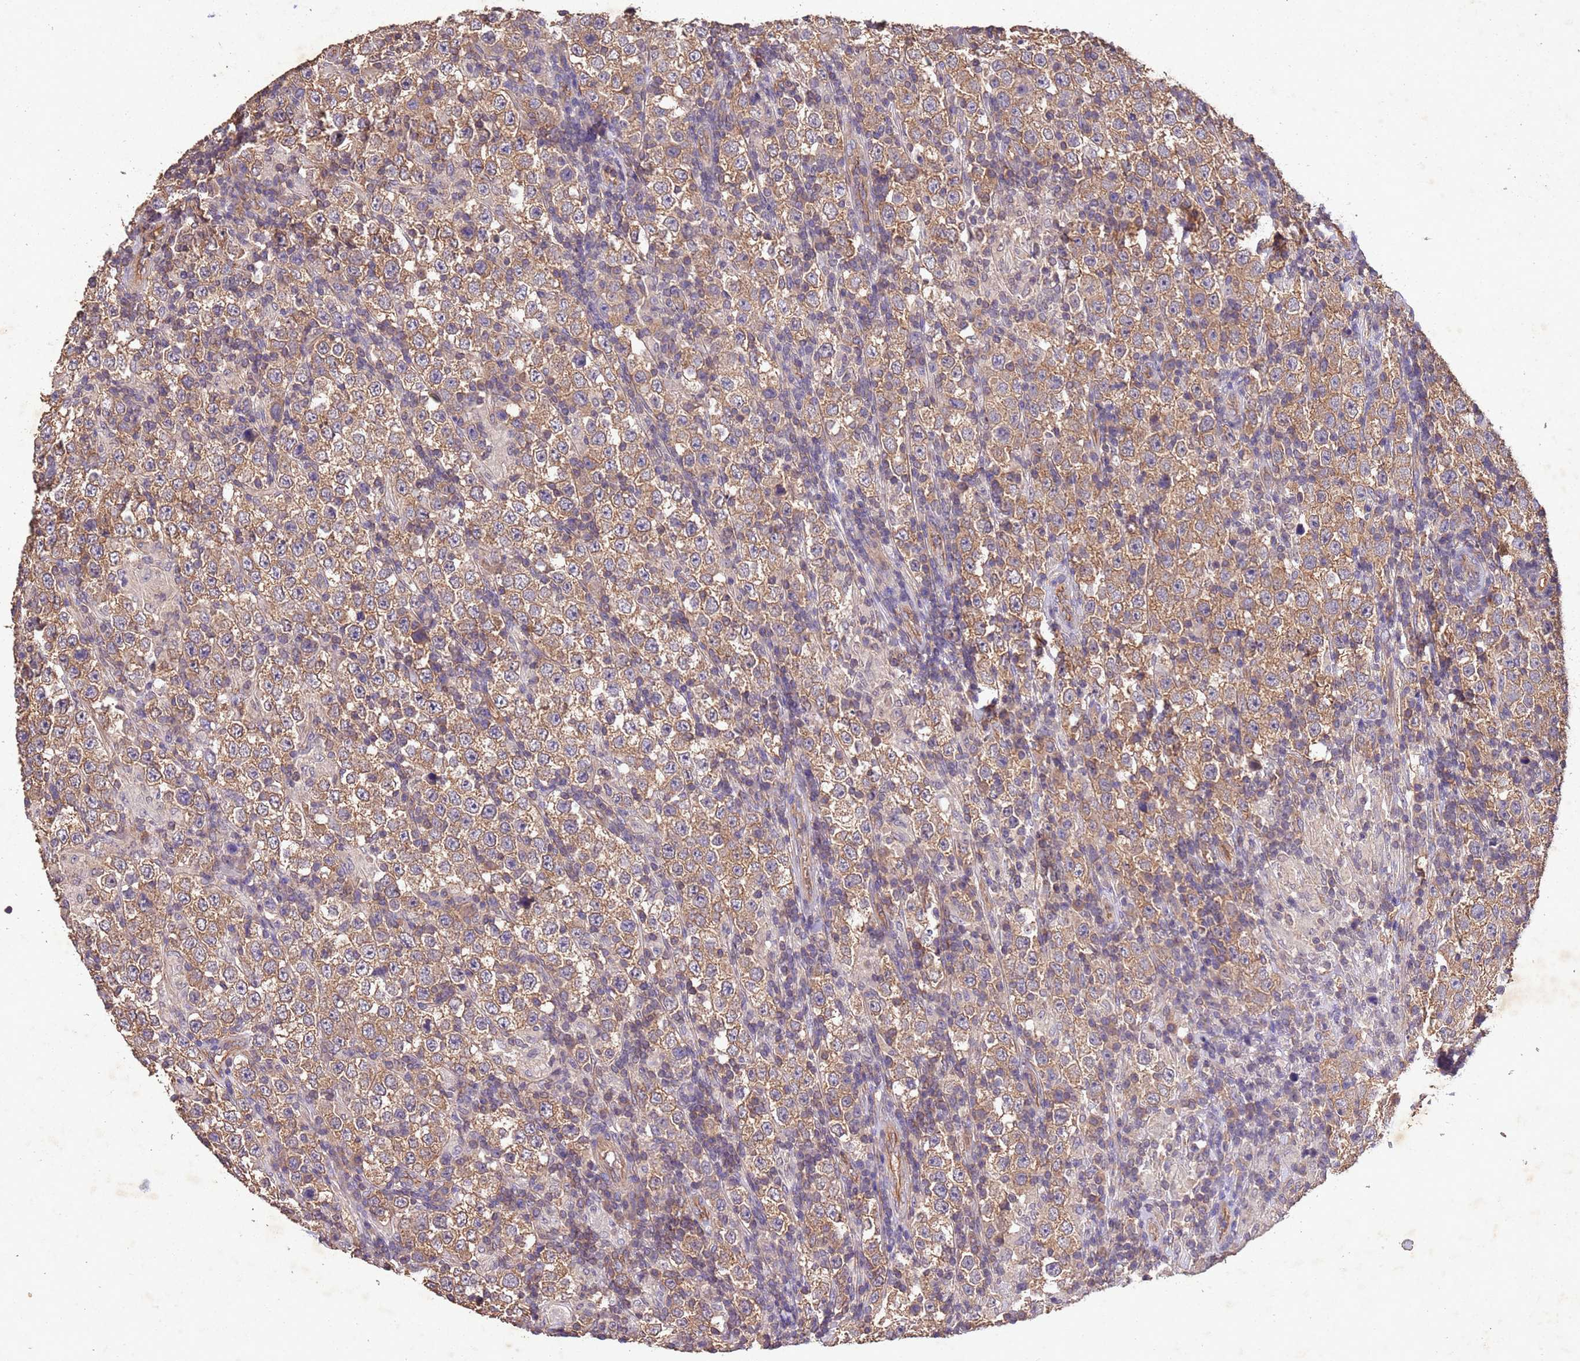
{"staining": {"intensity": "moderate", "quantity": ">75%", "location": "cytoplasmic/membranous"}, "tissue": "testis cancer", "cell_type": "Tumor cells", "image_type": "cancer", "snomed": [{"axis": "morphology", "description": "Normal tissue, NOS"}, {"axis": "morphology", "description": "Urothelial carcinoma, High grade"}, {"axis": "morphology", "description": "Seminoma, NOS"}, {"axis": "morphology", "description": "Carcinoma, Embryonal, NOS"}, {"axis": "topography", "description": "Urinary bladder"}, {"axis": "topography", "description": "Testis"}], "caption": "Brown immunohistochemical staining in human testis cancer (urothelial carcinoma (high-grade)) exhibits moderate cytoplasmic/membranous positivity in about >75% of tumor cells. The protein of interest is stained brown, and the nuclei are stained in blue (DAB IHC with brightfield microscopy, high magnification).", "gene": "MTX3", "patient": {"sex": "male", "age": 41}}